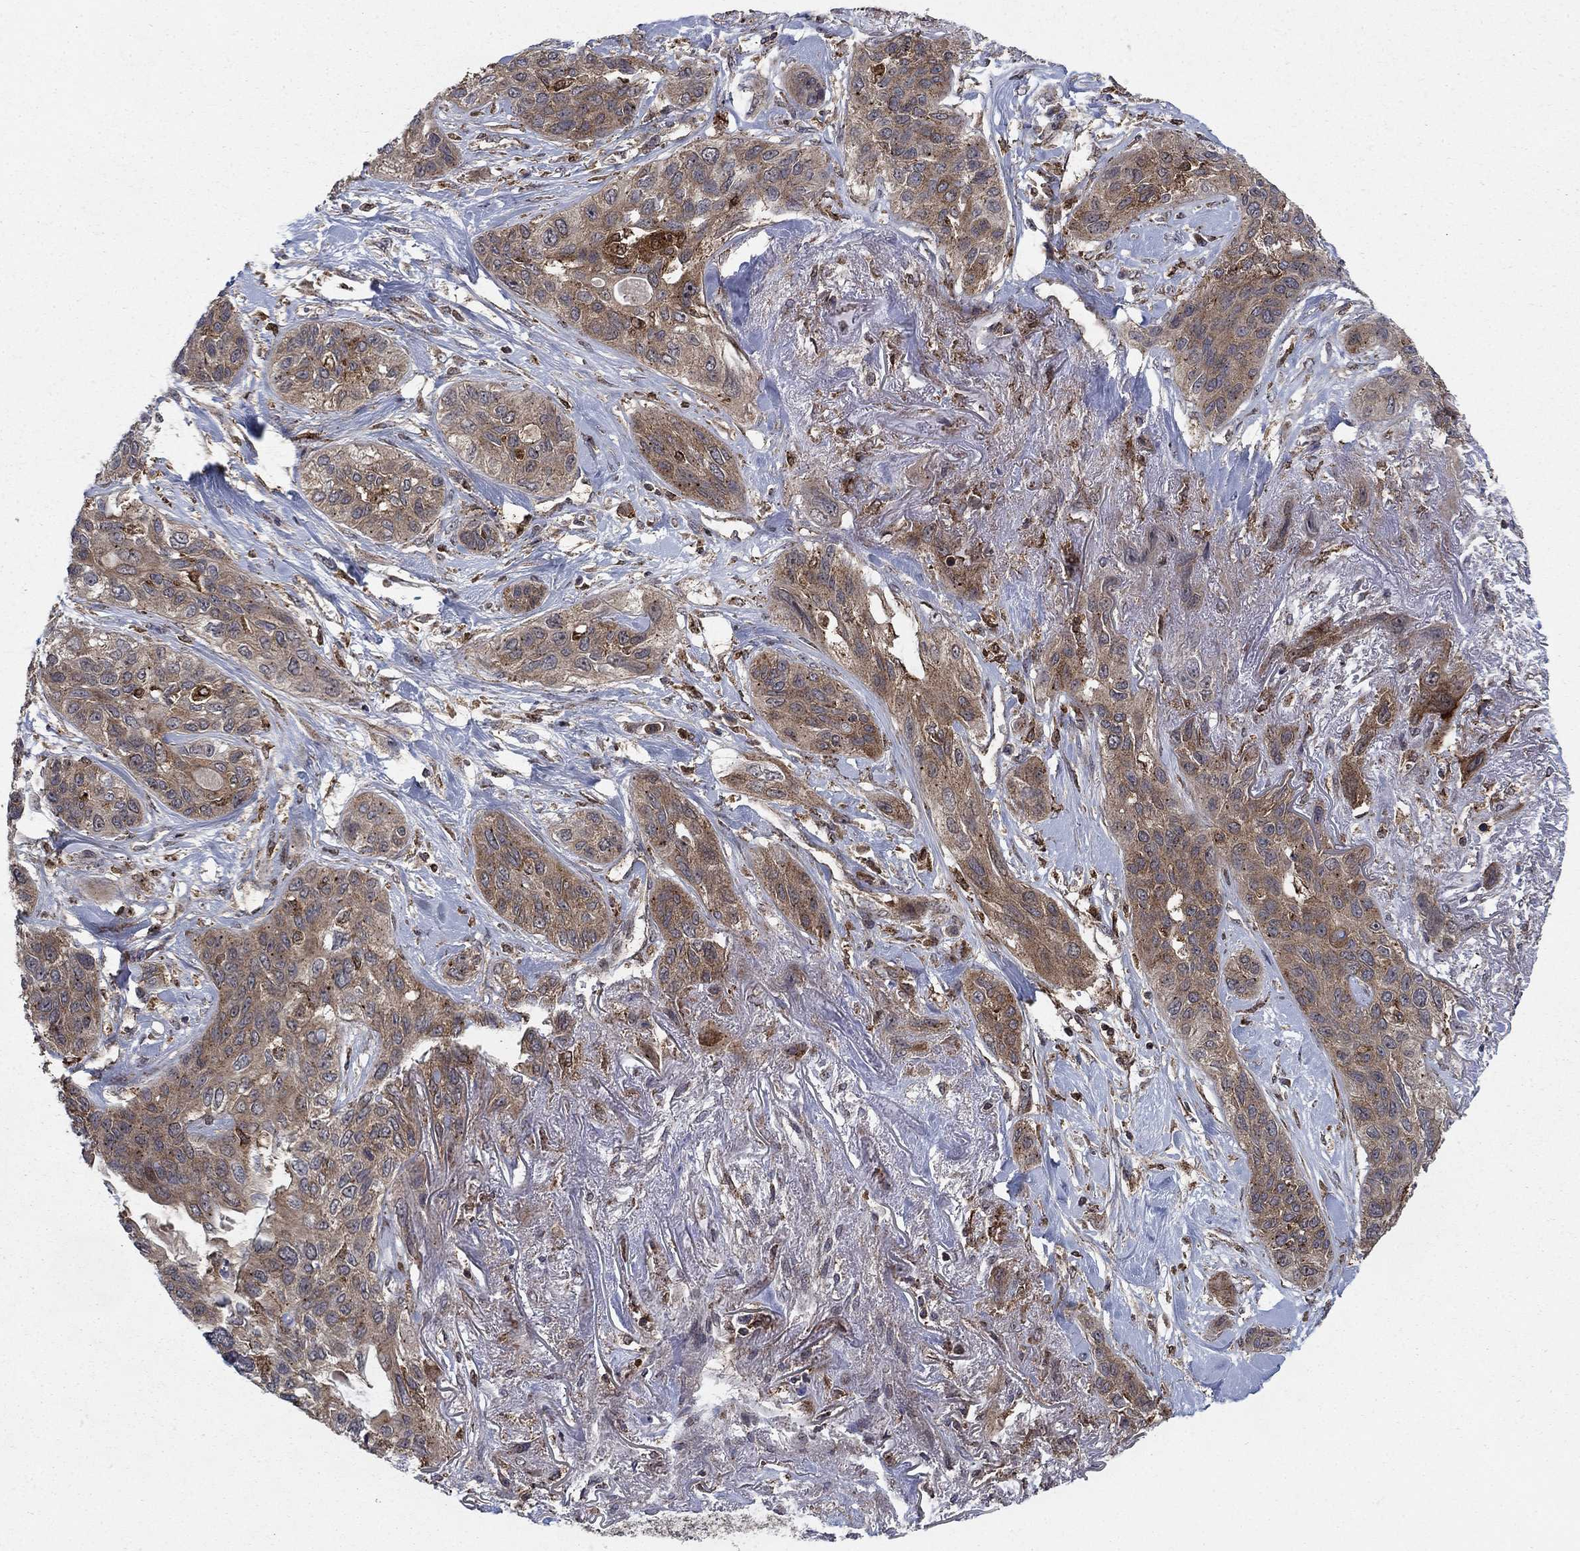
{"staining": {"intensity": "moderate", "quantity": ">75%", "location": "cytoplasmic/membranous"}, "tissue": "lung cancer", "cell_type": "Tumor cells", "image_type": "cancer", "snomed": [{"axis": "morphology", "description": "Squamous cell carcinoma, NOS"}, {"axis": "topography", "description": "Lung"}], "caption": "Immunohistochemical staining of lung cancer (squamous cell carcinoma) displays medium levels of moderate cytoplasmic/membranous protein staining in approximately >75% of tumor cells. Nuclei are stained in blue.", "gene": "IFI35", "patient": {"sex": "female", "age": 70}}